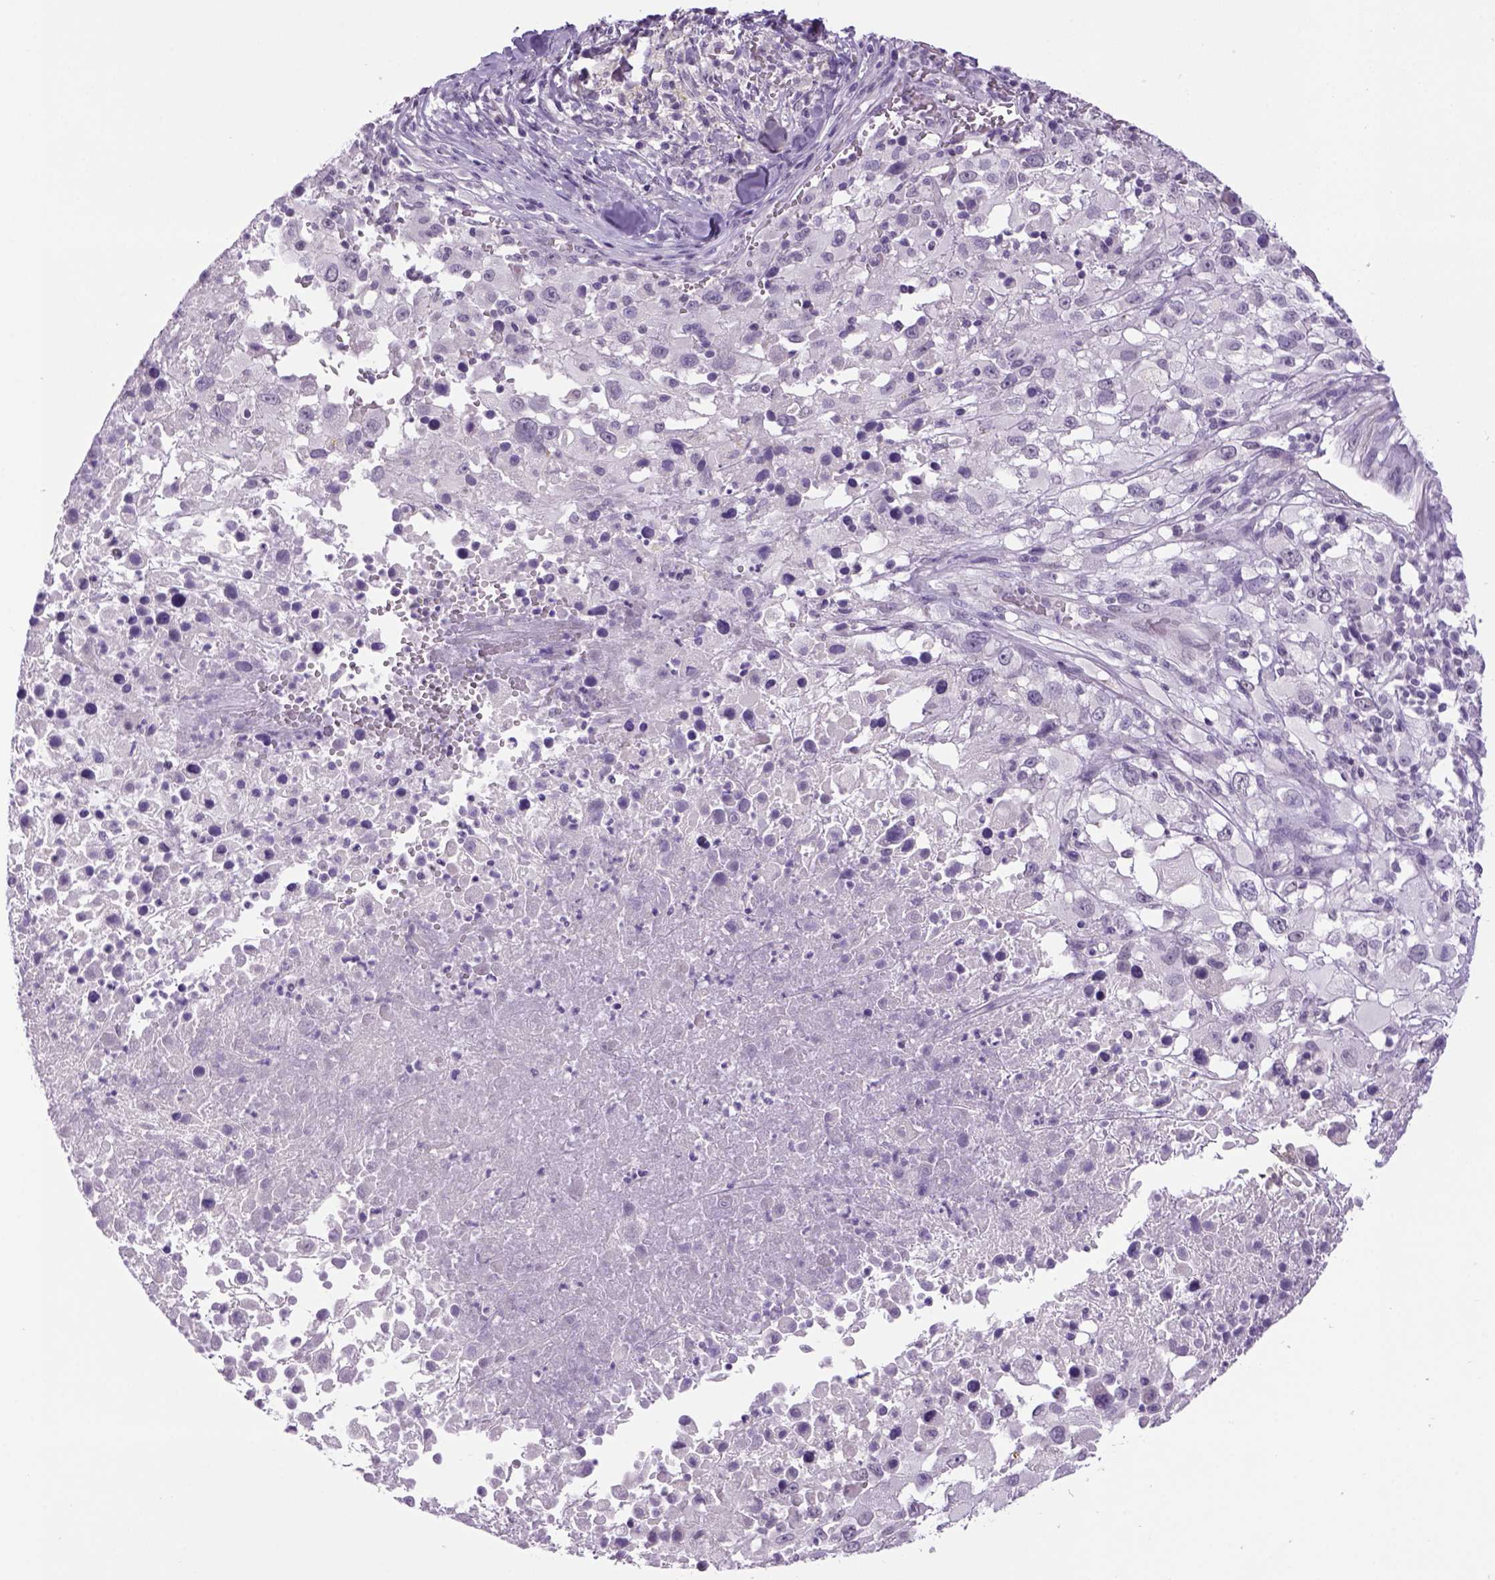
{"staining": {"intensity": "negative", "quantity": "none", "location": "none"}, "tissue": "melanoma", "cell_type": "Tumor cells", "image_type": "cancer", "snomed": [{"axis": "morphology", "description": "Malignant melanoma, Metastatic site"}, {"axis": "topography", "description": "Soft tissue"}], "caption": "This is an immunohistochemistry histopathology image of malignant melanoma (metastatic site). There is no expression in tumor cells.", "gene": "DBH", "patient": {"sex": "male", "age": 50}}